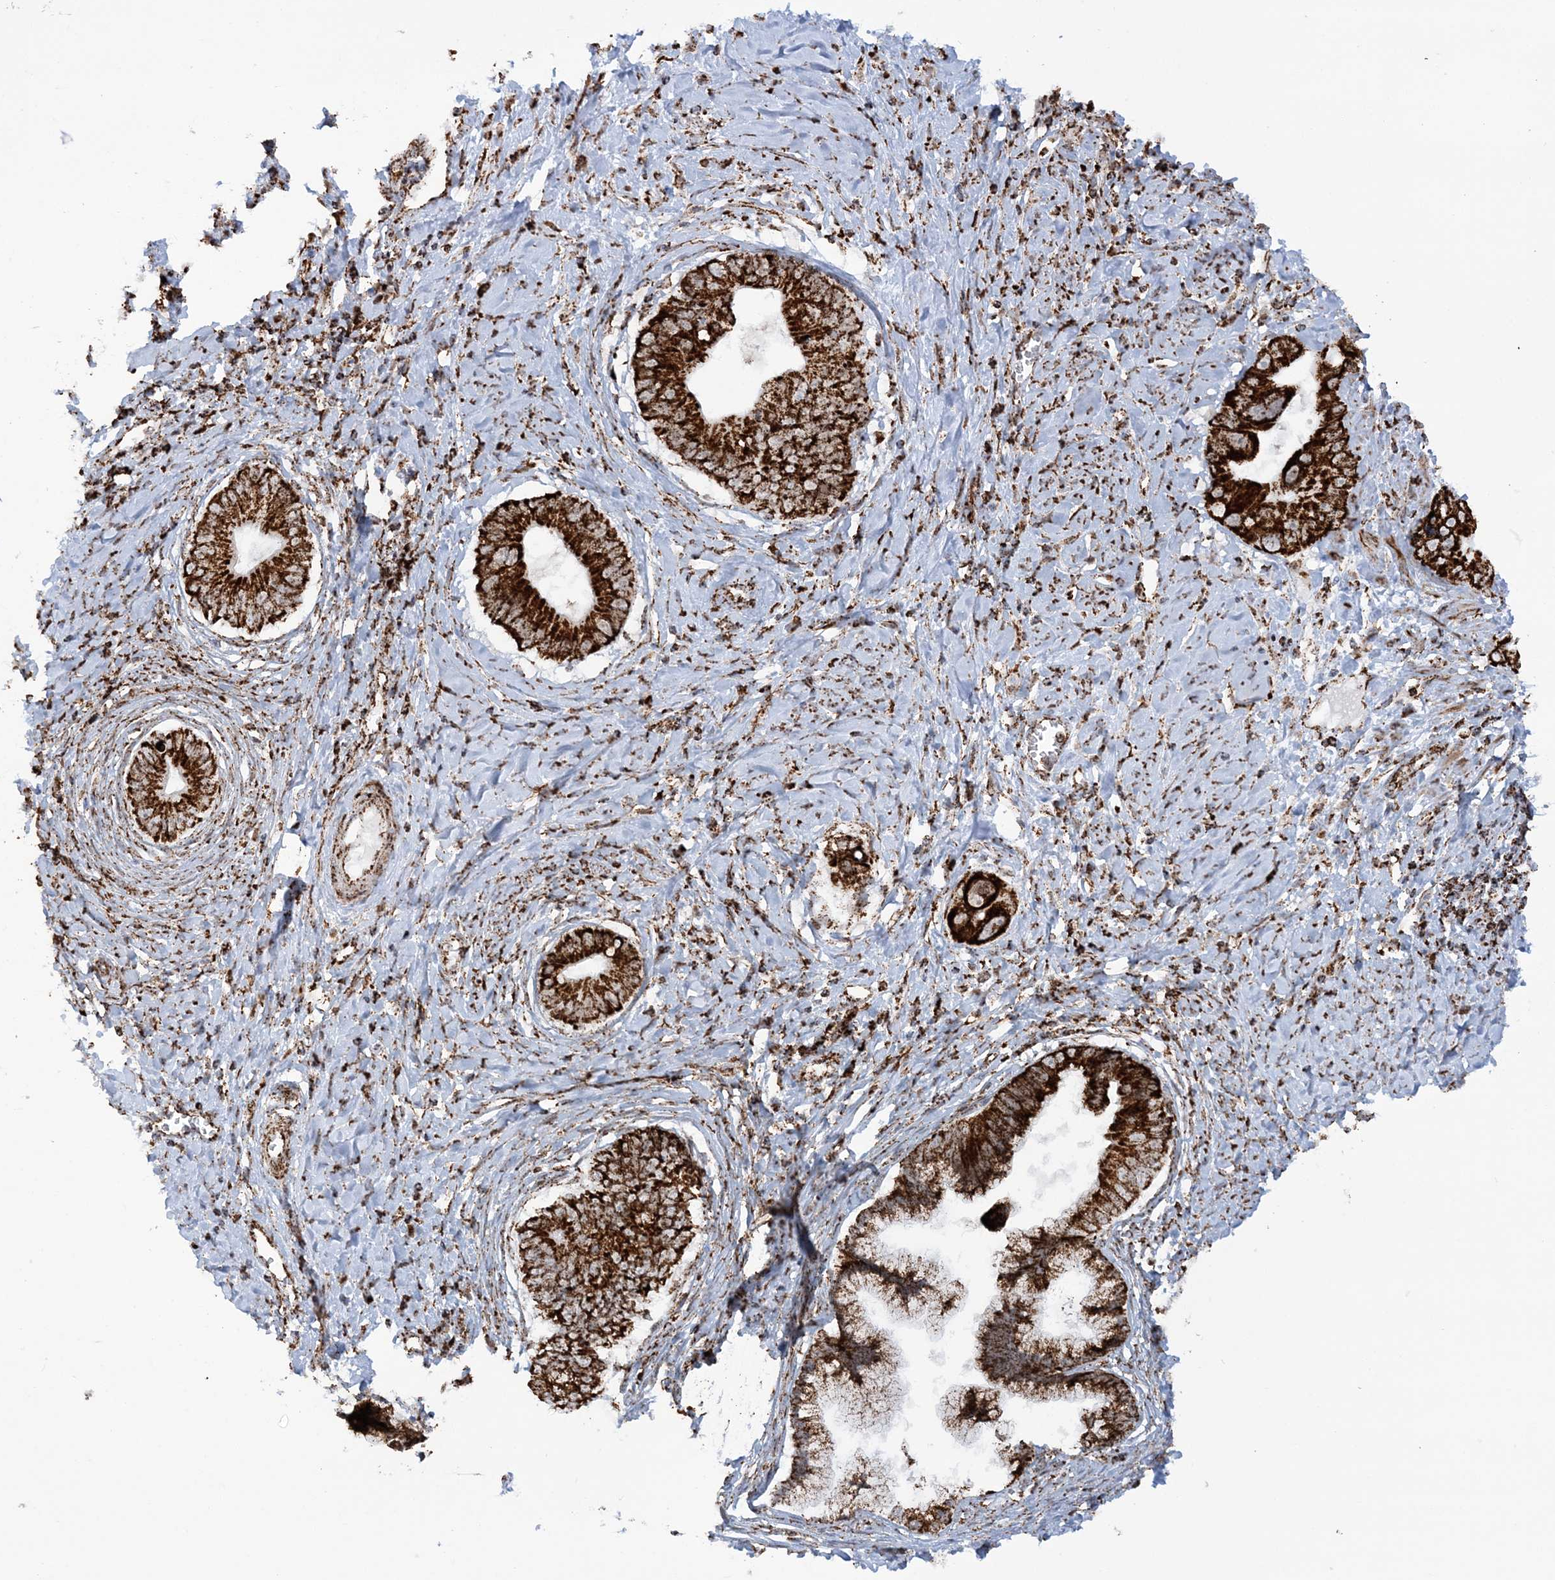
{"staining": {"intensity": "strong", "quantity": ">75%", "location": "cytoplasmic/membranous"}, "tissue": "cervical cancer", "cell_type": "Tumor cells", "image_type": "cancer", "snomed": [{"axis": "morphology", "description": "Adenocarcinoma, NOS"}, {"axis": "topography", "description": "Cervix"}], "caption": "Immunohistochemistry of adenocarcinoma (cervical) demonstrates high levels of strong cytoplasmic/membranous staining in about >75% of tumor cells.", "gene": "CRY2", "patient": {"sex": "female", "age": 44}}